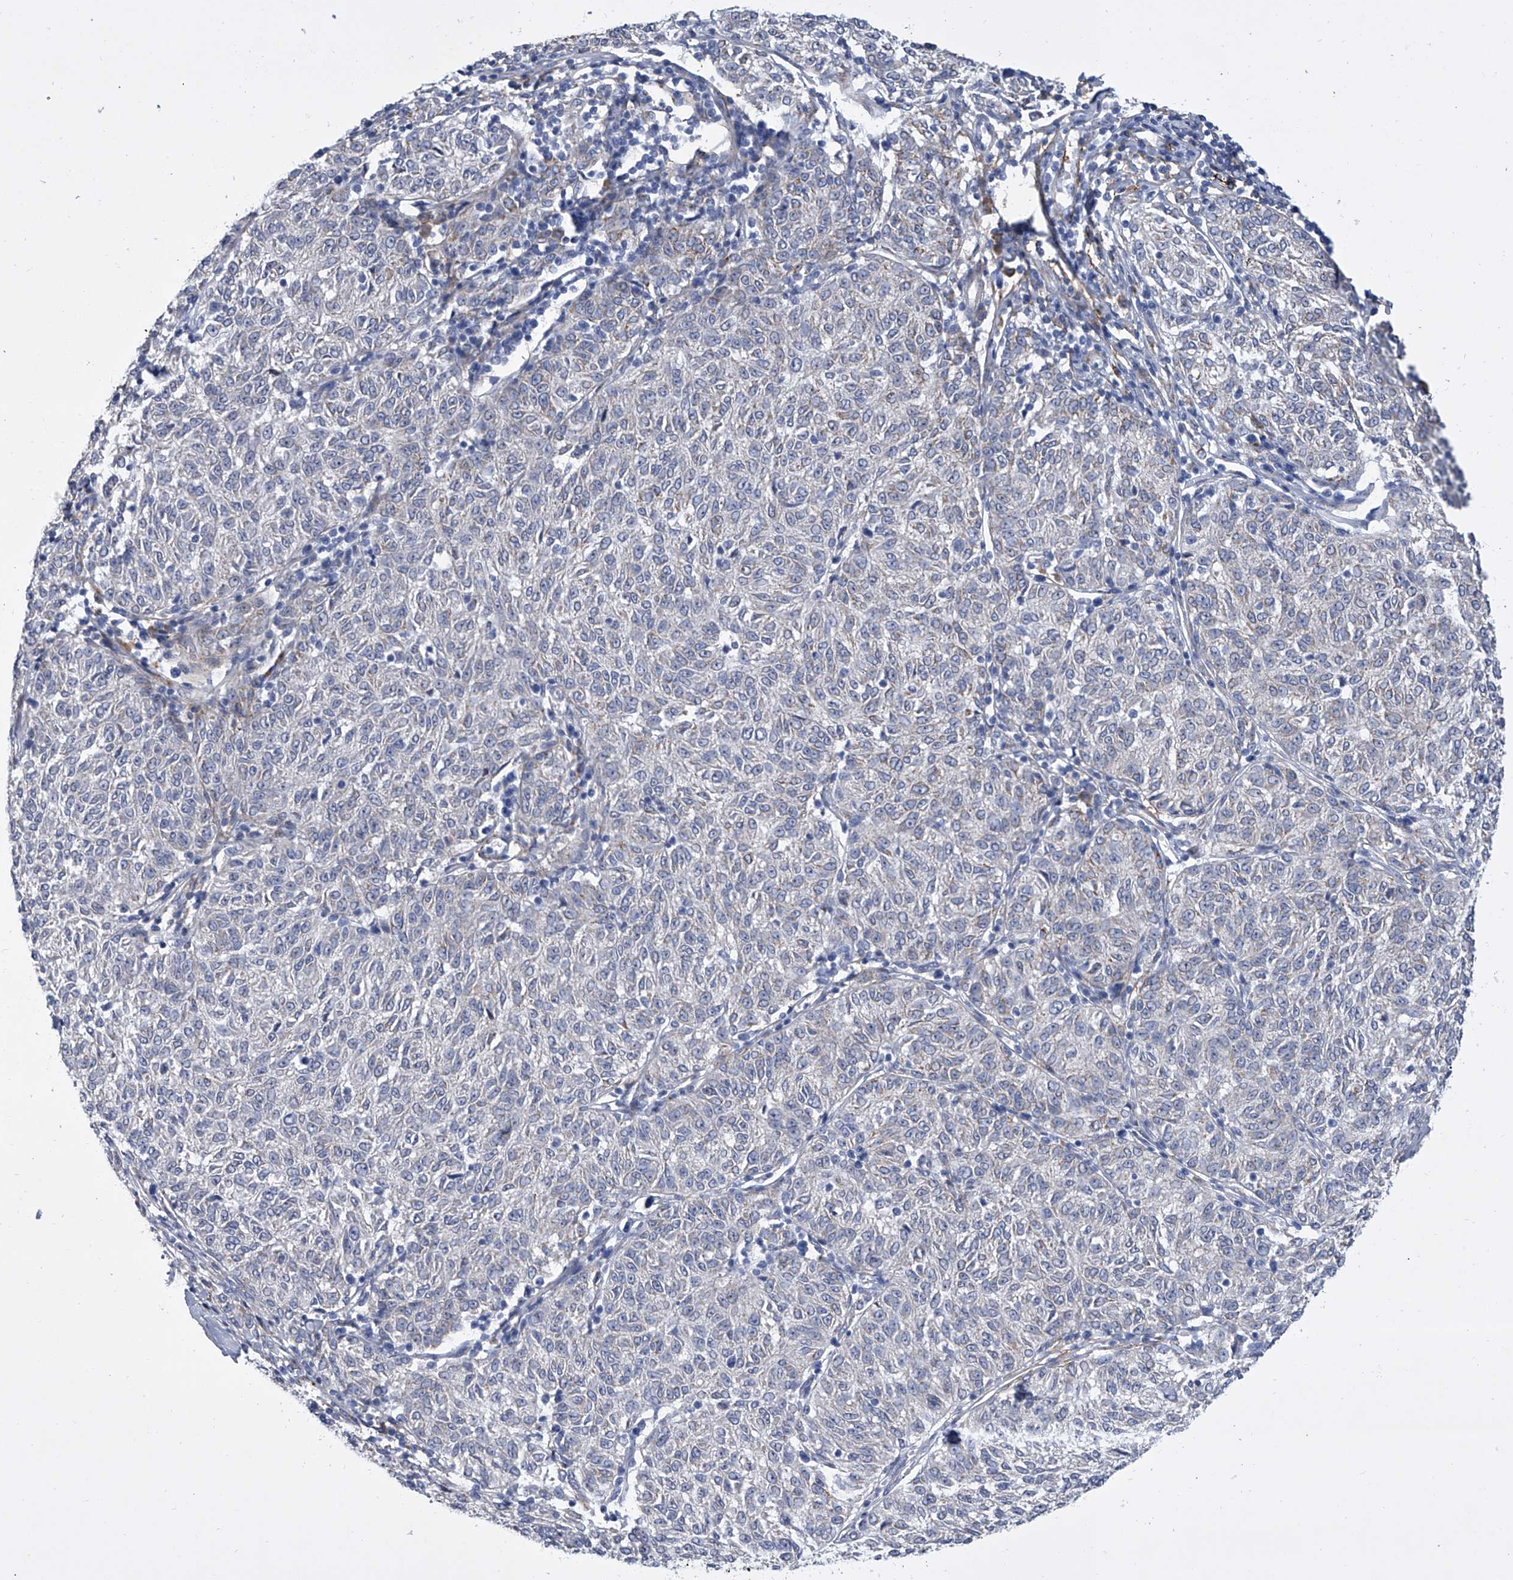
{"staining": {"intensity": "negative", "quantity": "none", "location": "none"}, "tissue": "melanoma", "cell_type": "Tumor cells", "image_type": "cancer", "snomed": [{"axis": "morphology", "description": "Malignant melanoma, NOS"}, {"axis": "topography", "description": "Skin"}], "caption": "Melanoma was stained to show a protein in brown. There is no significant staining in tumor cells.", "gene": "ALG14", "patient": {"sex": "female", "age": 72}}